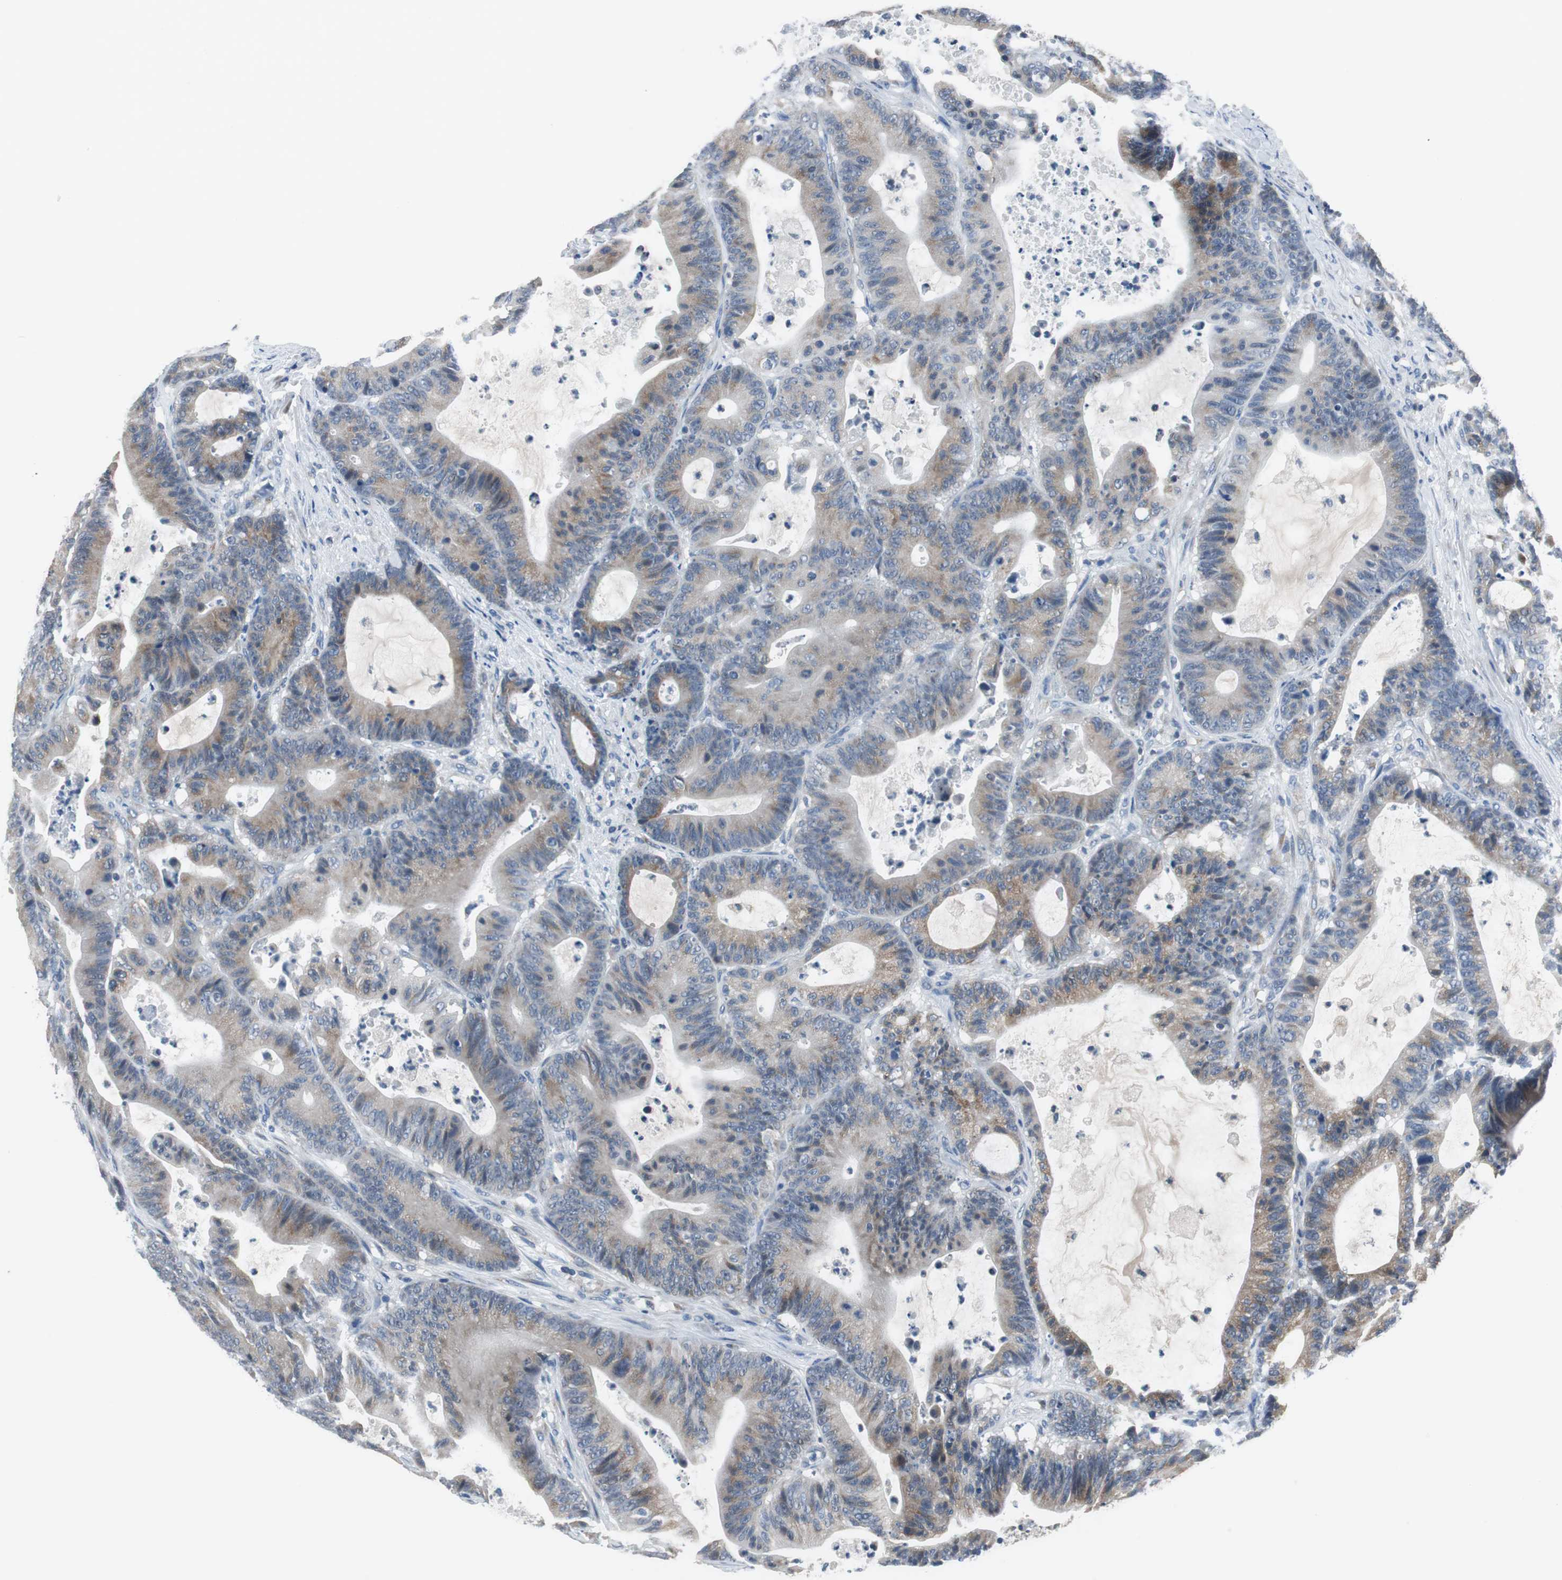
{"staining": {"intensity": "weak", "quantity": ">75%", "location": "cytoplasmic/membranous"}, "tissue": "colorectal cancer", "cell_type": "Tumor cells", "image_type": "cancer", "snomed": [{"axis": "morphology", "description": "Adenocarcinoma, NOS"}, {"axis": "topography", "description": "Colon"}], "caption": "Immunohistochemistry (IHC) of human colorectal cancer (adenocarcinoma) shows low levels of weak cytoplasmic/membranous staining in about >75% of tumor cells.", "gene": "PLAA", "patient": {"sex": "female", "age": 84}}